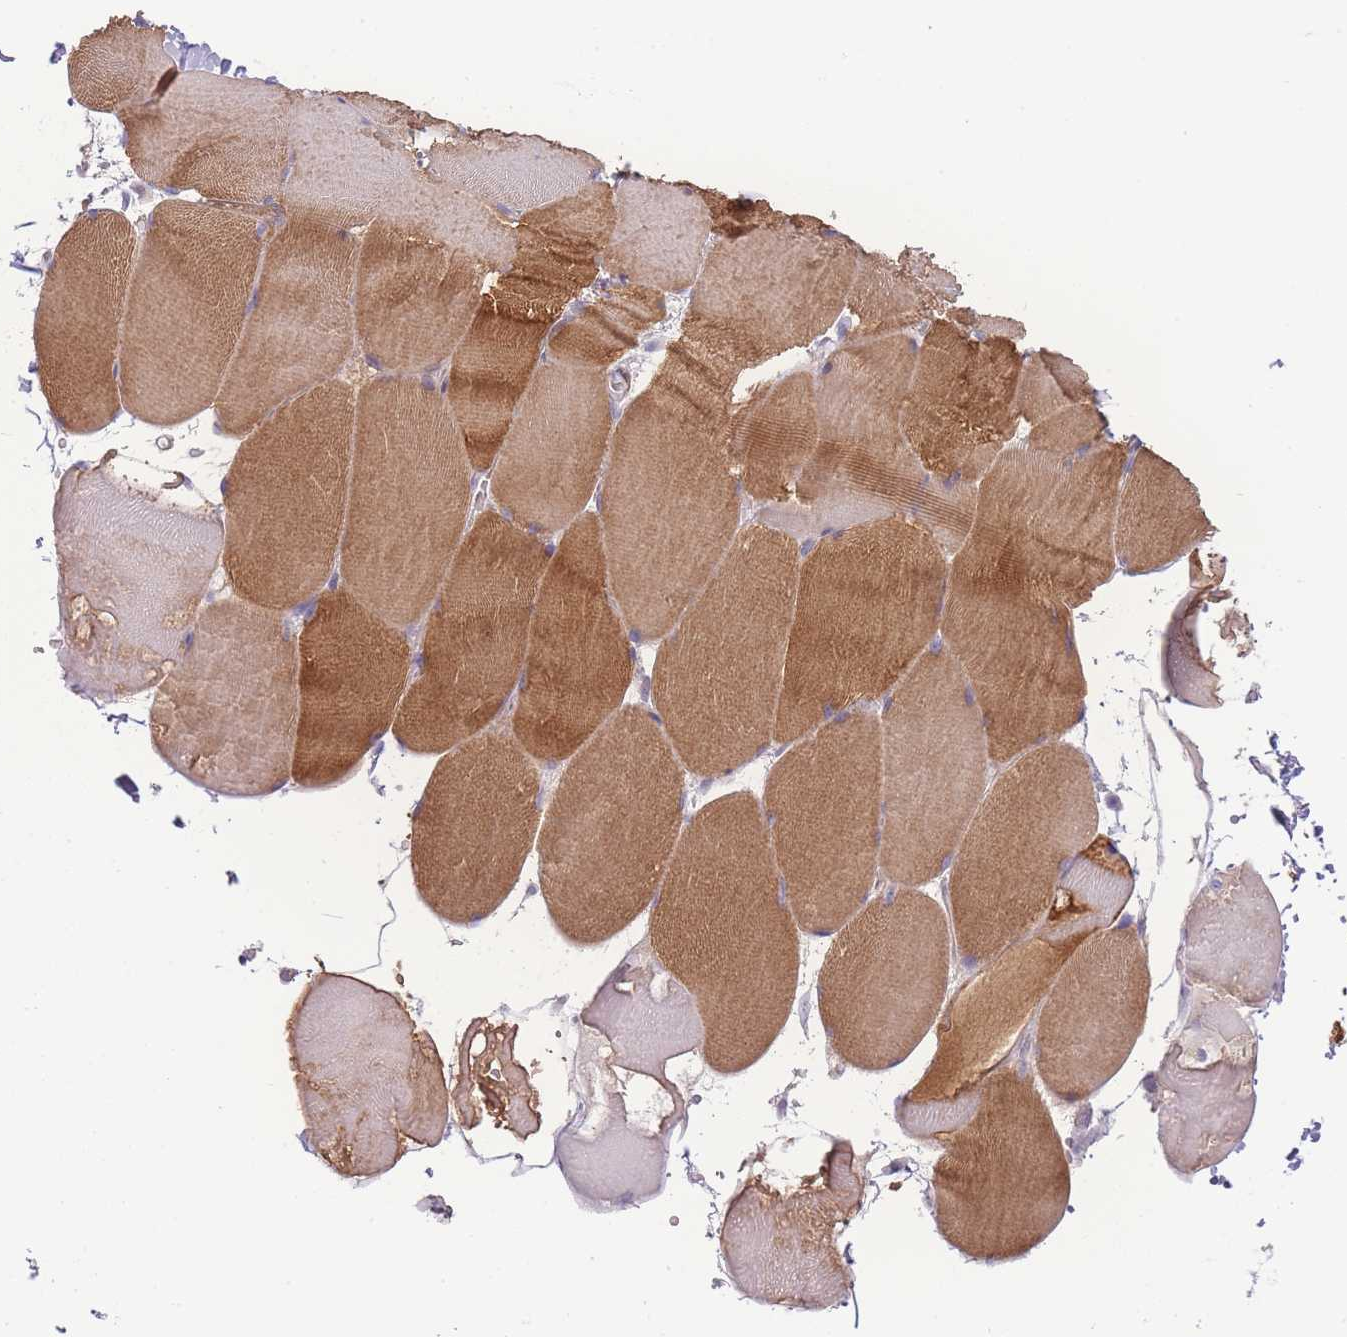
{"staining": {"intensity": "strong", "quantity": "25%-75%", "location": "cytoplasmic/membranous"}, "tissue": "skeletal muscle", "cell_type": "Myocytes", "image_type": "normal", "snomed": [{"axis": "morphology", "description": "Normal tissue, NOS"}, {"axis": "topography", "description": "Skeletal muscle"}, {"axis": "topography", "description": "Head-Neck"}], "caption": "Human skeletal muscle stained with a brown dye exhibits strong cytoplasmic/membranous positive expression in approximately 25%-75% of myocytes.", "gene": "FAM124A", "patient": {"sex": "male", "age": 66}}